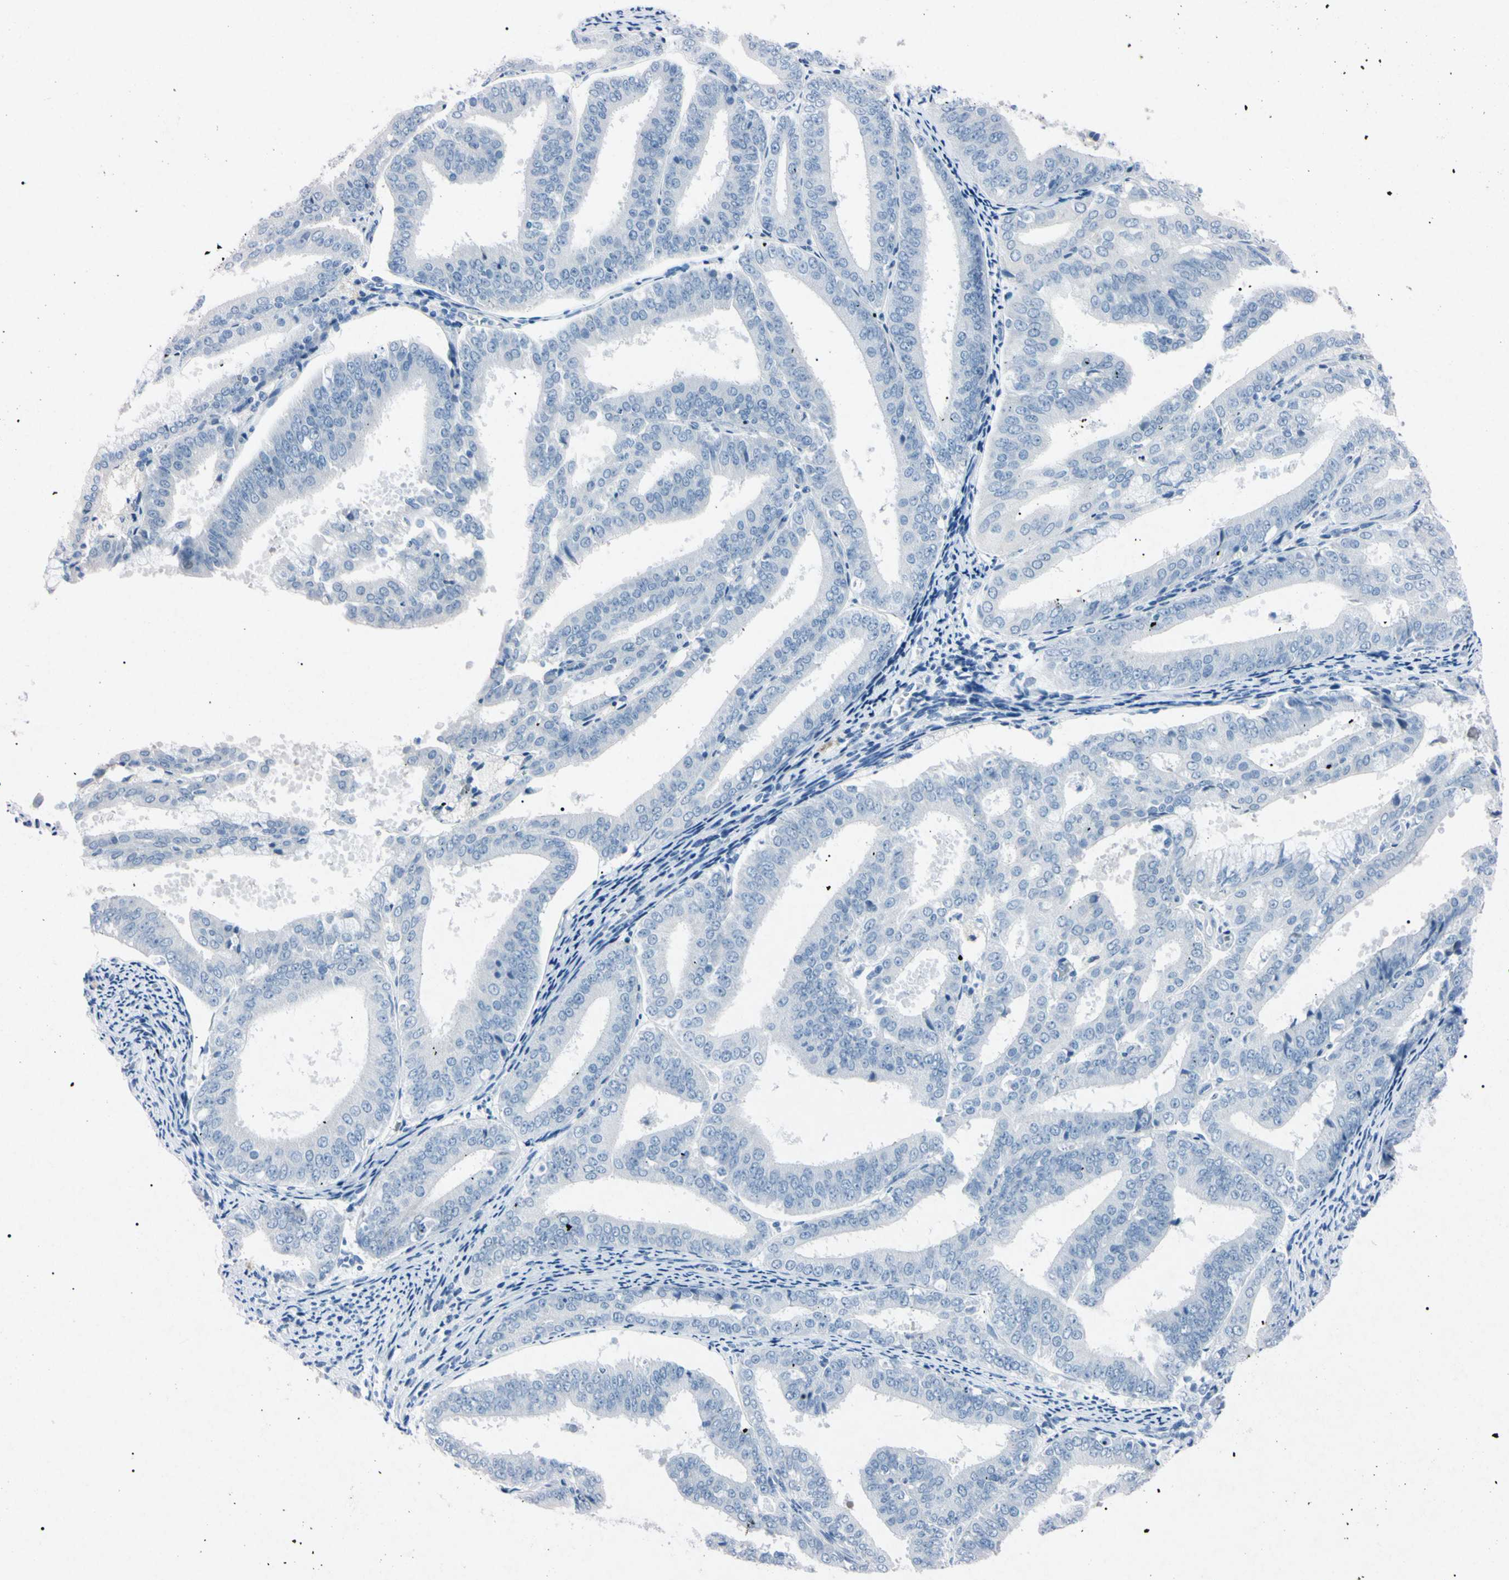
{"staining": {"intensity": "negative", "quantity": "none", "location": "none"}, "tissue": "endometrial cancer", "cell_type": "Tumor cells", "image_type": "cancer", "snomed": [{"axis": "morphology", "description": "Adenocarcinoma, NOS"}, {"axis": "topography", "description": "Endometrium"}], "caption": "Immunohistochemistry of human adenocarcinoma (endometrial) displays no staining in tumor cells. The staining is performed using DAB brown chromogen with nuclei counter-stained in using hematoxylin.", "gene": "ELN", "patient": {"sex": "female", "age": 63}}